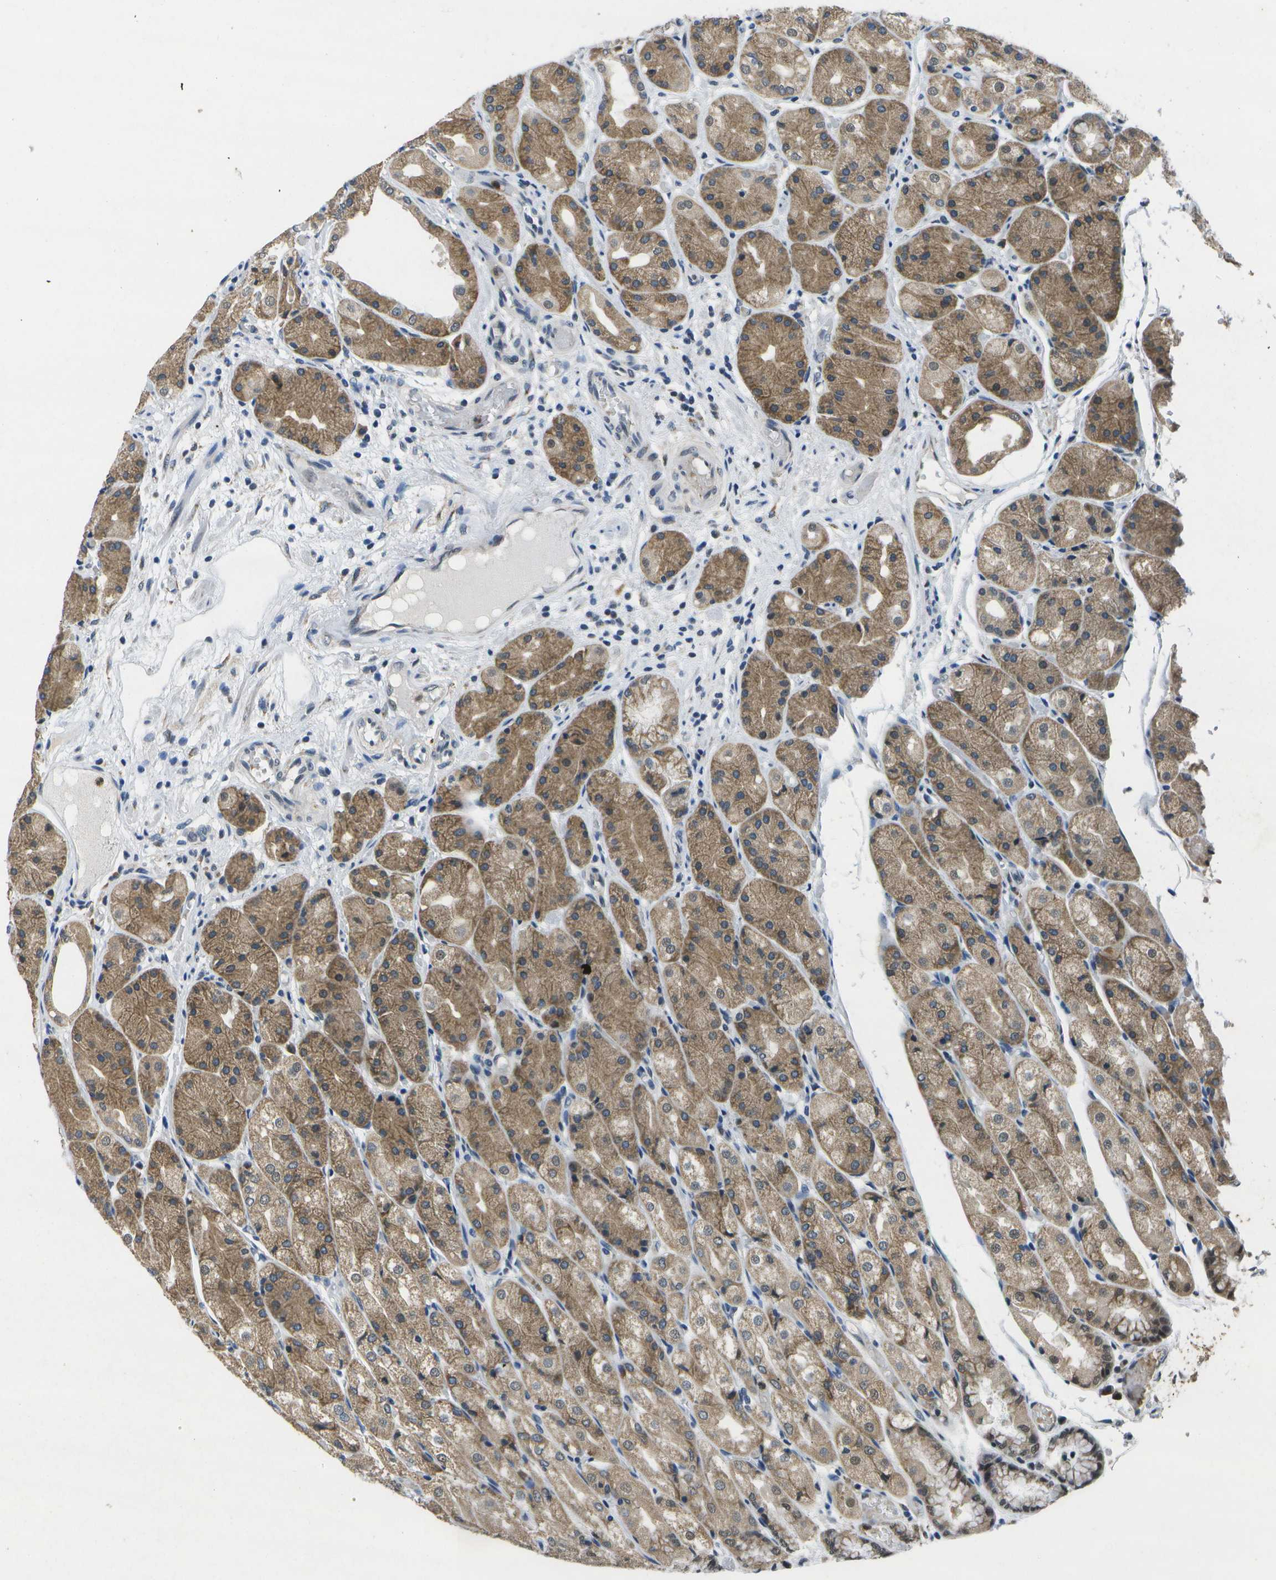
{"staining": {"intensity": "moderate", "quantity": ">75%", "location": "cytoplasmic/membranous"}, "tissue": "stomach", "cell_type": "Glandular cells", "image_type": "normal", "snomed": [{"axis": "morphology", "description": "Normal tissue, NOS"}, {"axis": "topography", "description": "Stomach, upper"}], "caption": "Immunohistochemical staining of unremarkable human stomach displays medium levels of moderate cytoplasmic/membranous staining in about >75% of glandular cells.", "gene": "DSE", "patient": {"sex": "male", "age": 72}}